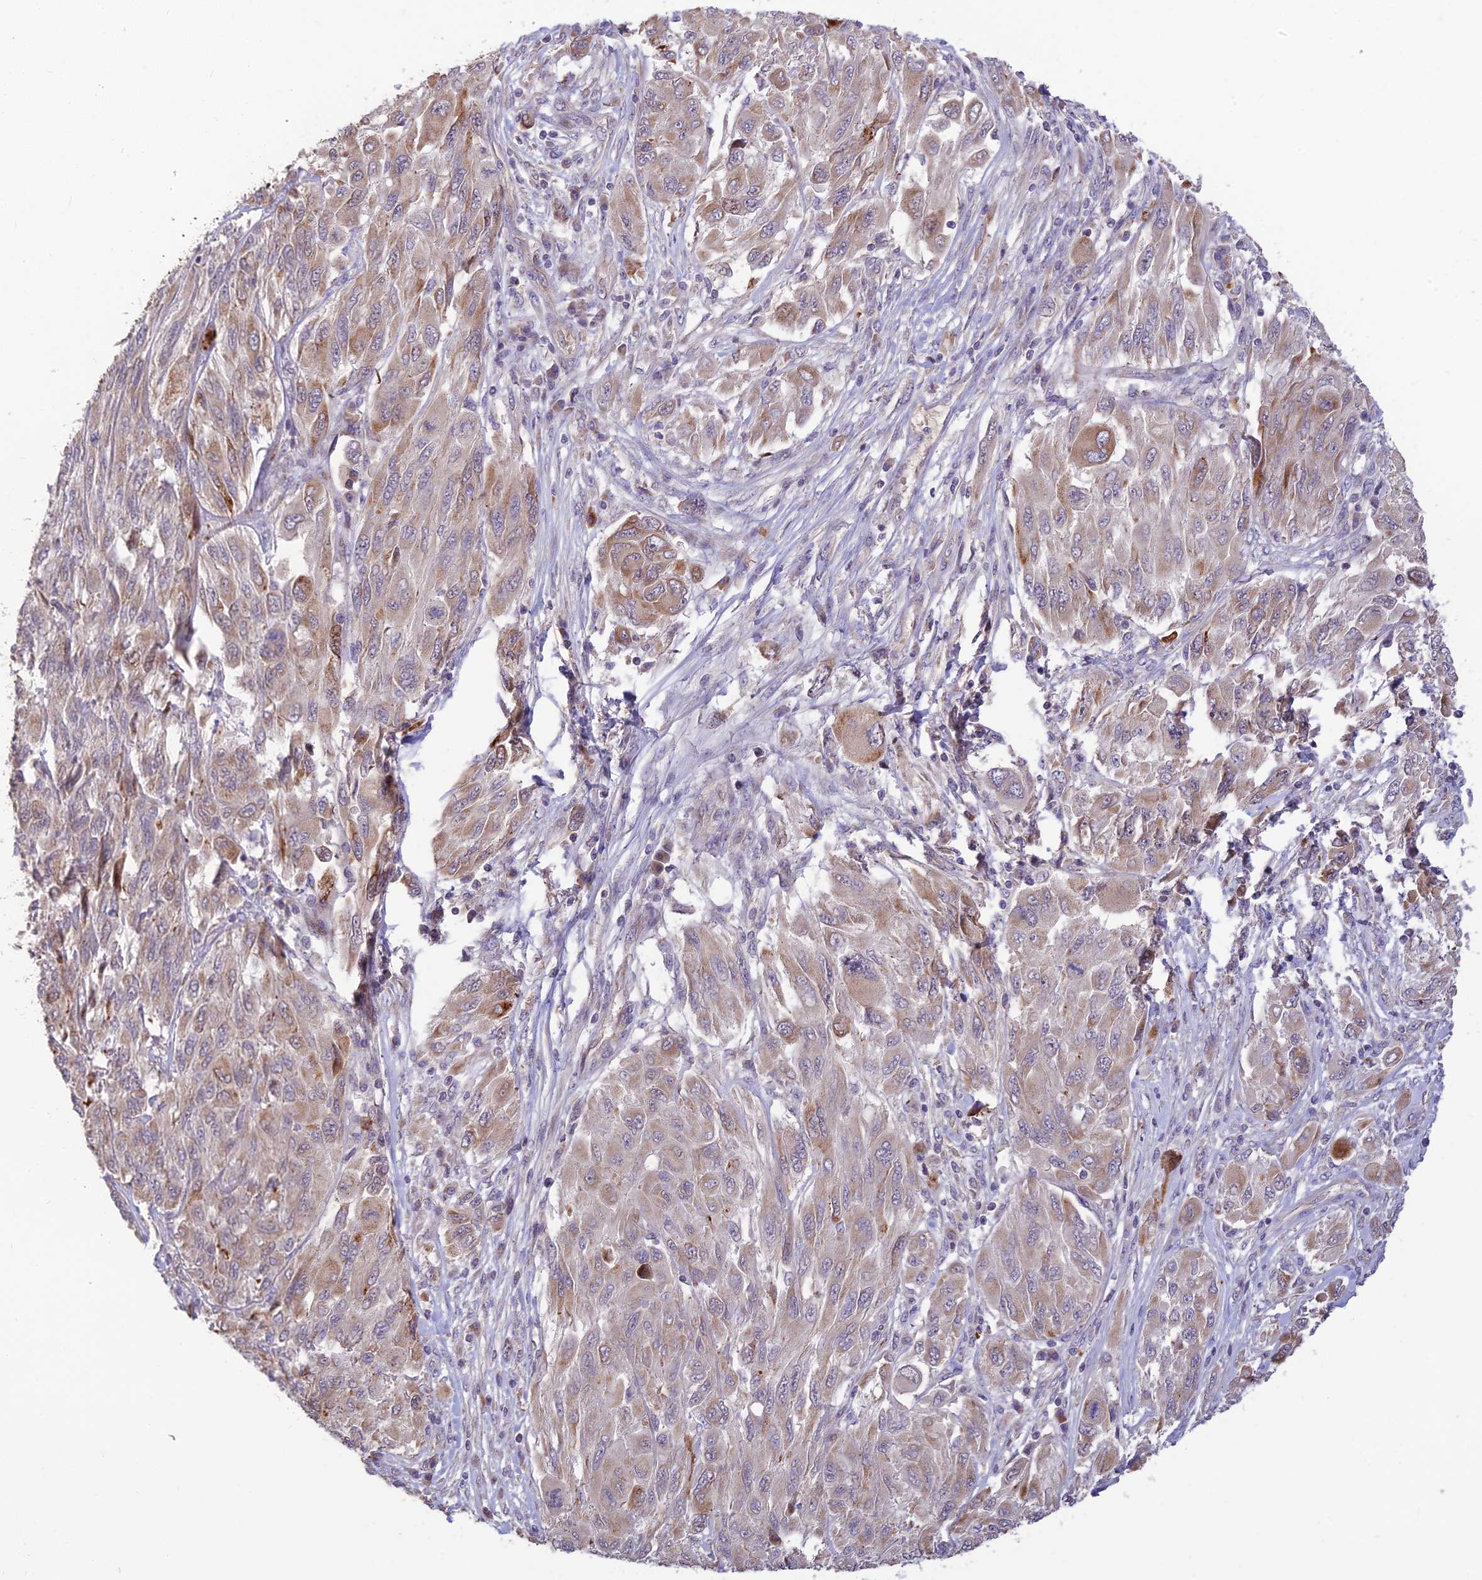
{"staining": {"intensity": "weak", "quantity": "25%-75%", "location": "cytoplasmic/membranous"}, "tissue": "melanoma", "cell_type": "Tumor cells", "image_type": "cancer", "snomed": [{"axis": "morphology", "description": "Malignant melanoma, NOS"}, {"axis": "topography", "description": "Skin"}], "caption": "Malignant melanoma stained with a protein marker displays weak staining in tumor cells.", "gene": "ASPDH", "patient": {"sex": "female", "age": 91}}